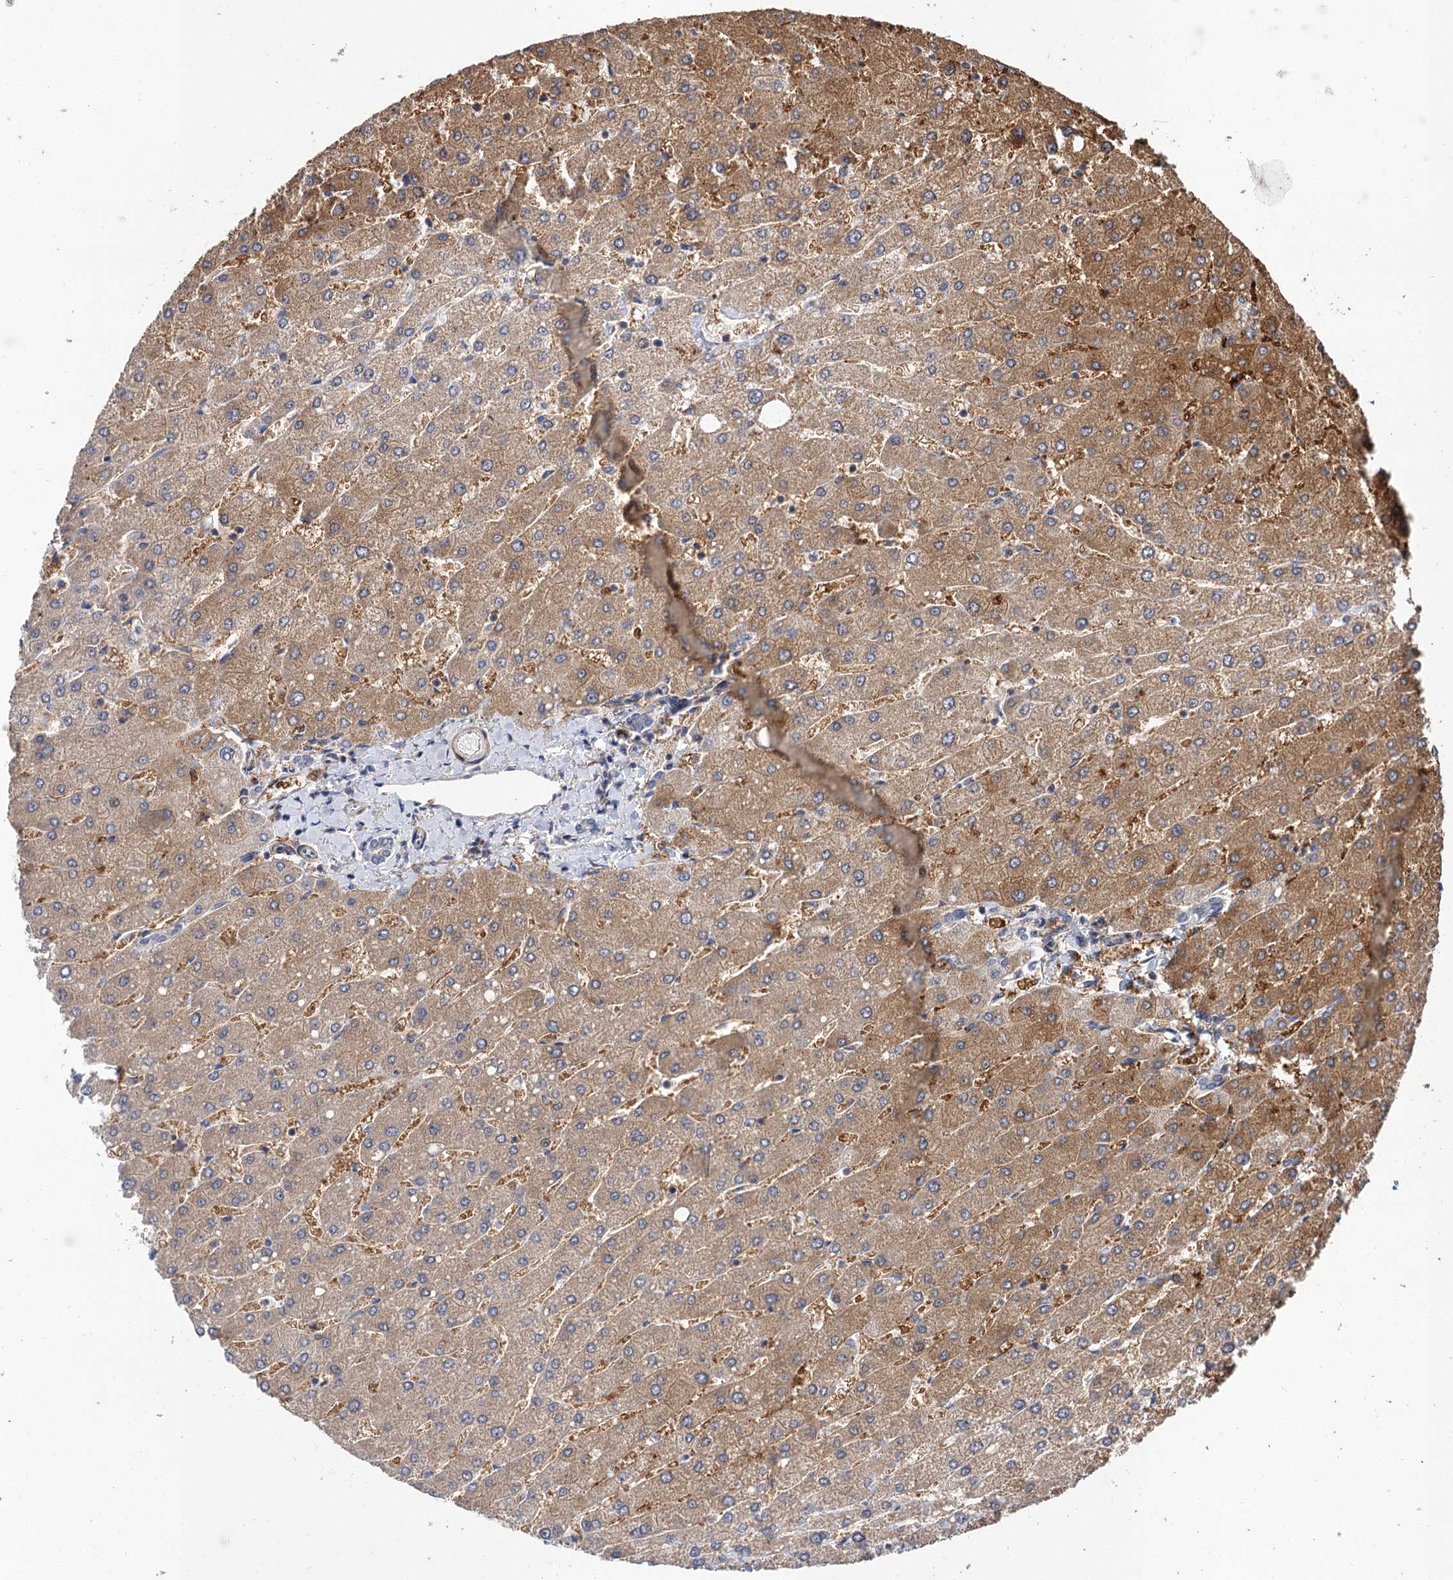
{"staining": {"intensity": "negative", "quantity": "none", "location": "none"}, "tissue": "liver", "cell_type": "Cholangiocytes", "image_type": "normal", "snomed": [{"axis": "morphology", "description": "Normal tissue, NOS"}, {"axis": "topography", "description": "Liver"}], "caption": "Immunohistochemistry micrograph of unremarkable human liver stained for a protein (brown), which reveals no expression in cholangiocytes.", "gene": "FBXW8", "patient": {"sex": "male", "age": 55}}